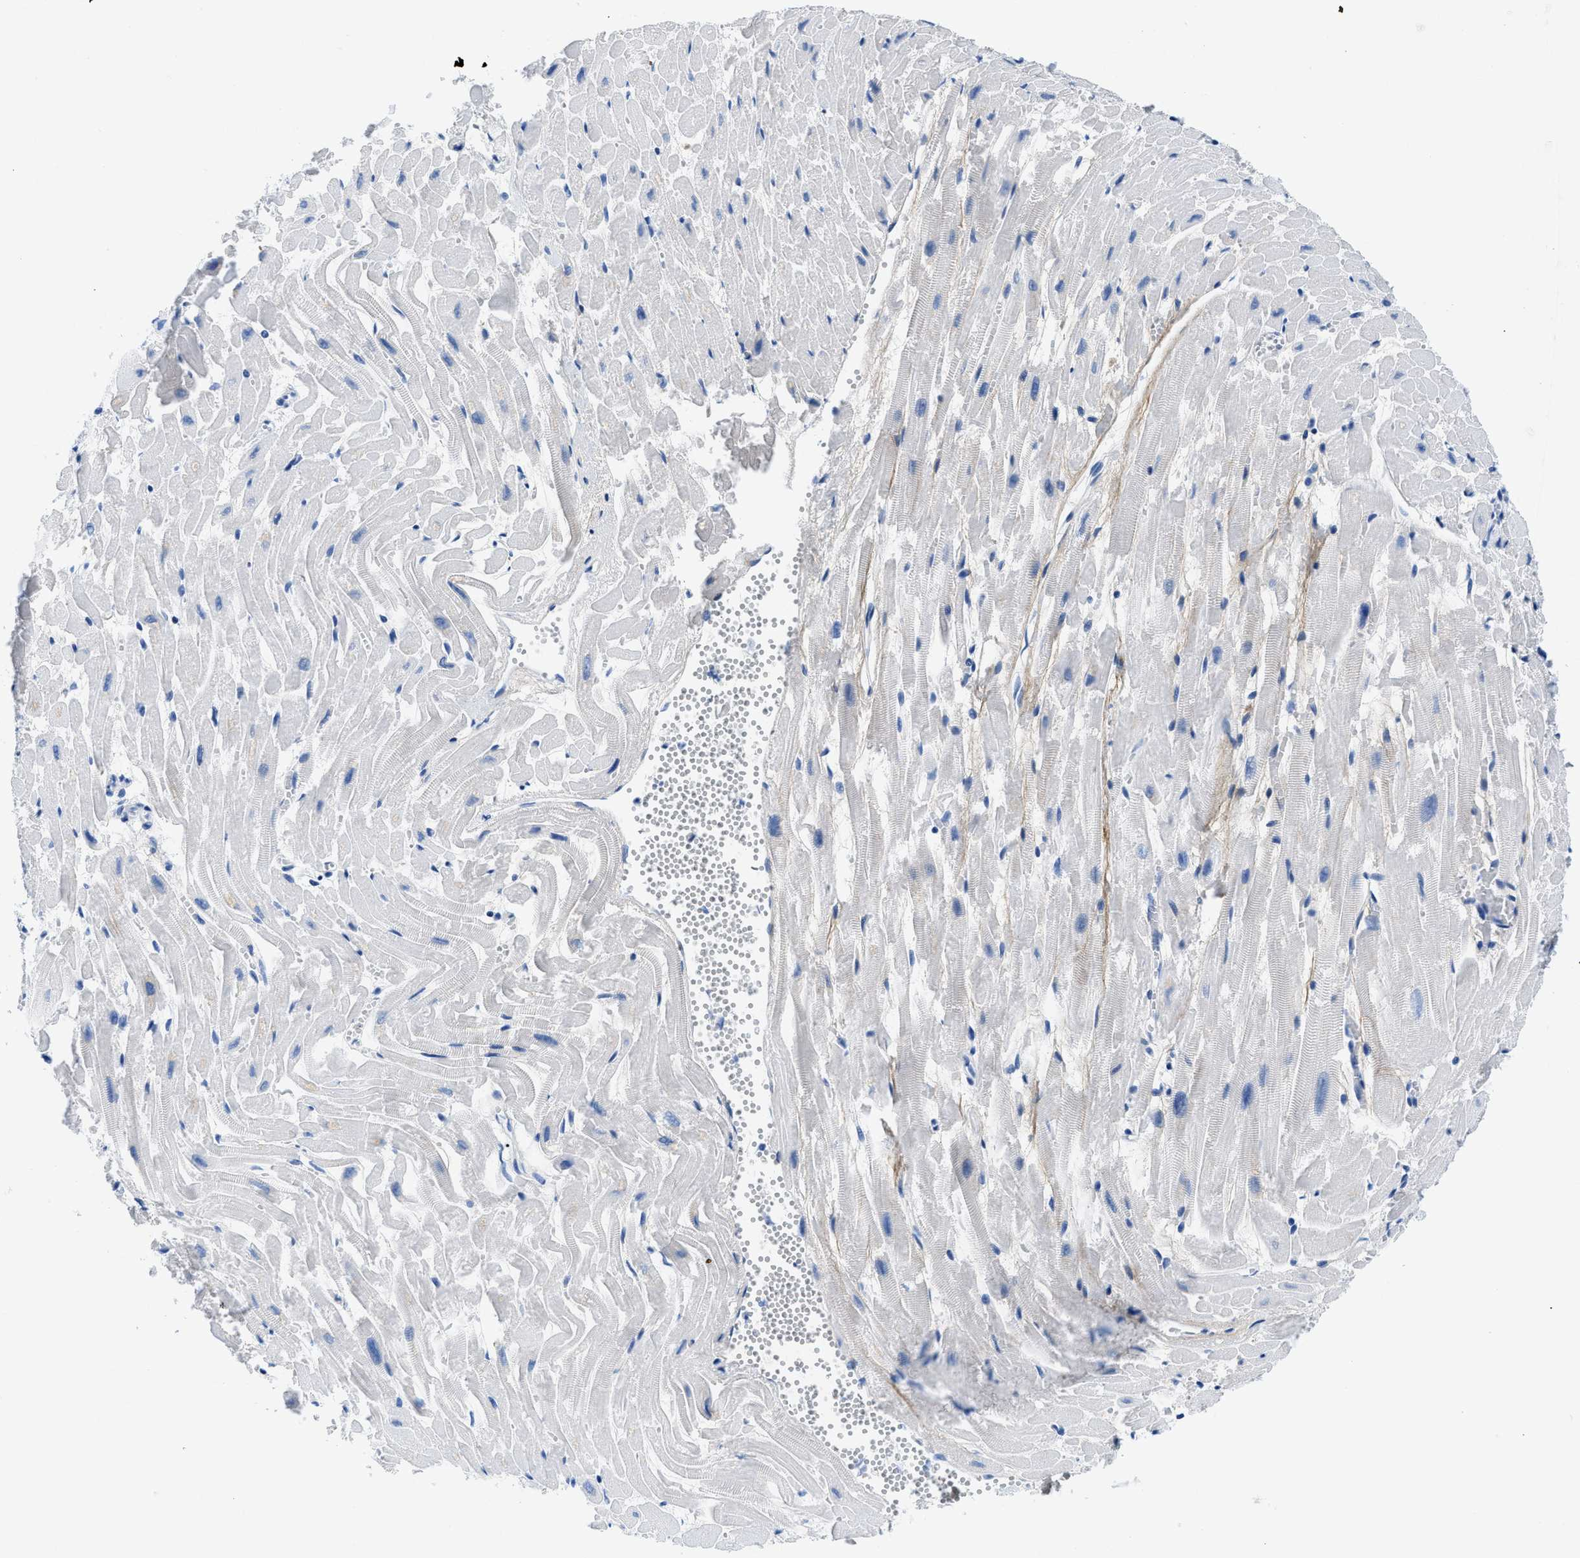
{"staining": {"intensity": "negative", "quantity": "none", "location": "none"}, "tissue": "heart muscle", "cell_type": "Cardiomyocytes", "image_type": "normal", "snomed": [{"axis": "morphology", "description": "Normal tissue, NOS"}, {"axis": "topography", "description": "Heart"}], "caption": "A micrograph of human heart muscle is negative for staining in cardiomyocytes. (DAB (3,3'-diaminobenzidine) IHC with hematoxylin counter stain).", "gene": "COL3A1", "patient": {"sex": "female", "age": 19}}